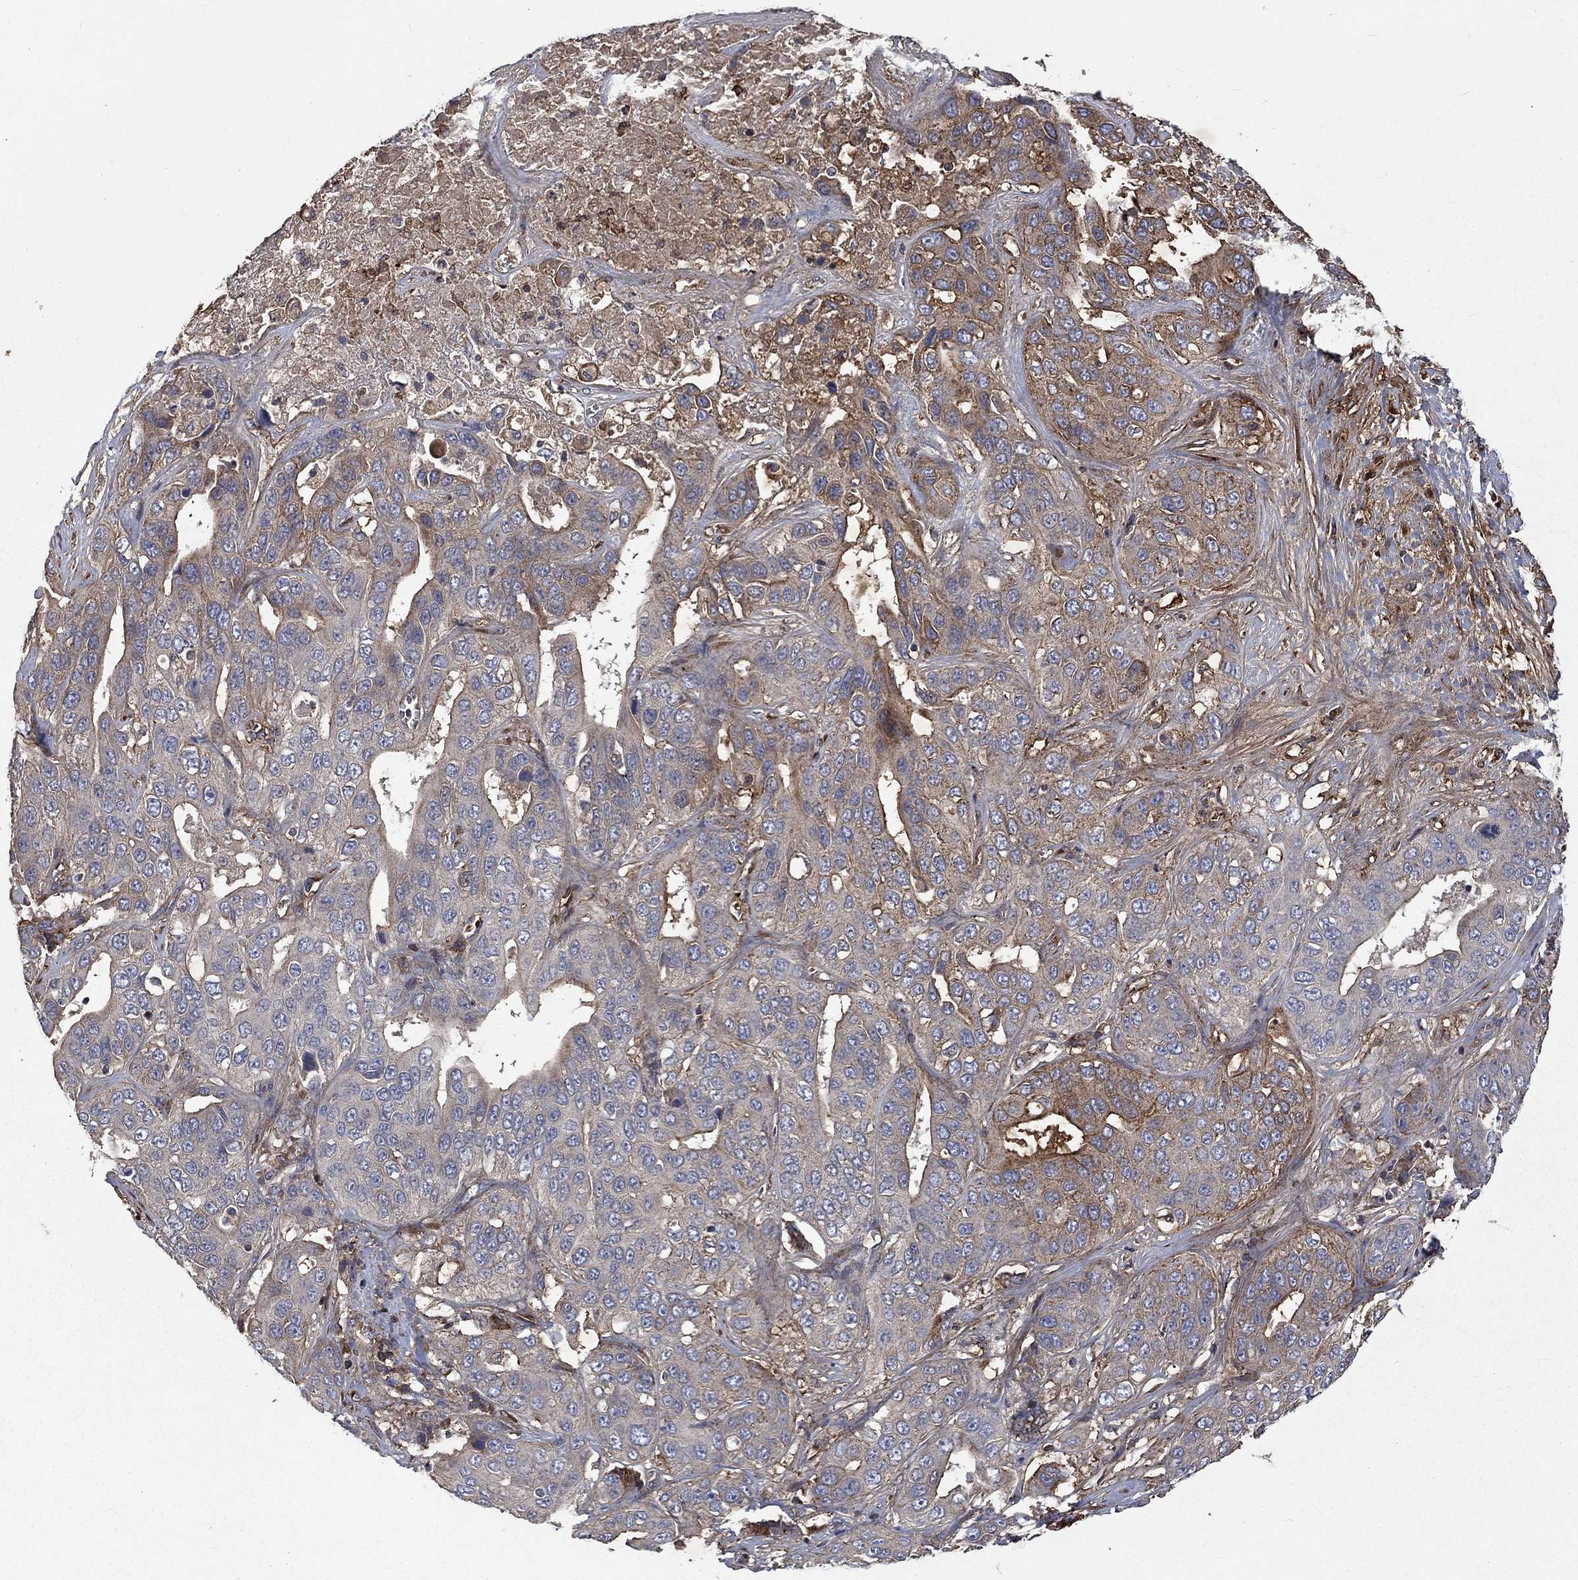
{"staining": {"intensity": "weak", "quantity": "25%-75%", "location": "cytoplasmic/membranous"}, "tissue": "liver cancer", "cell_type": "Tumor cells", "image_type": "cancer", "snomed": [{"axis": "morphology", "description": "Cholangiocarcinoma"}, {"axis": "topography", "description": "Liver"}], "caption": "A photomicrograph showing weak cytoplasmic/membranous positivity in about 25%-75% of tumor cells in cholangiocarcinoma (liver), as visualized by brown immunohistochemical staining.", "gene": "VCAN", "patient": {"sex": "female", "age": 52}}